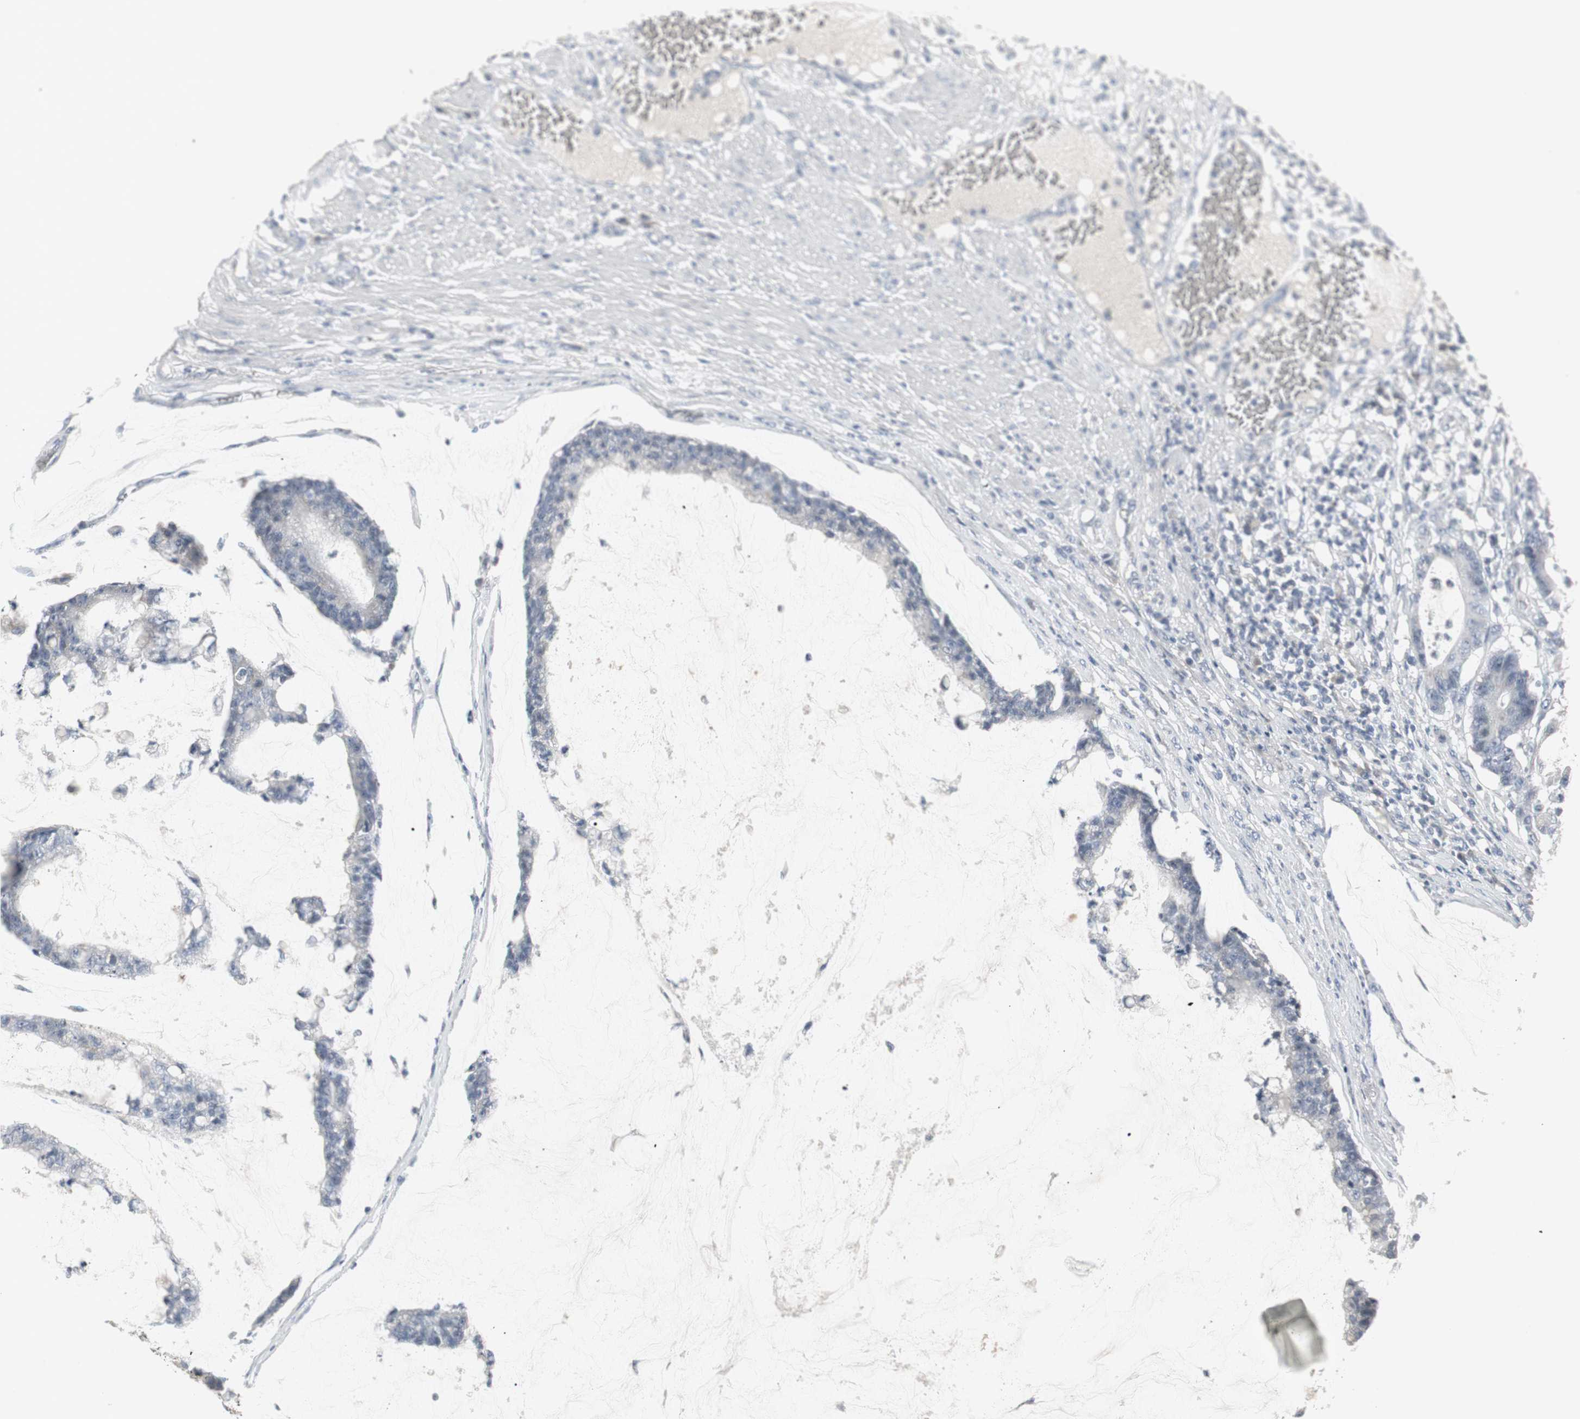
{"staining": {"intensity": "negative", "quantity": "none", "location": "none"}, "tissue": "colorectal cancer", "cell_type": "Tumor cells", "image_type": "cancer", "snomed": [{"axis": "morphology", "description": "Adenocarcinoma, NOS"}, {"axis": "topography", "description": "Colon"}], "caption": "This histopathology image is of colorectal adenocarcinoma stained with immunohistochemistry (IHC) to label a protein in brown with the nuclei are counter-stained blue. There is no expression in tumor cells.", "gene": "ACAA1", "patient": {"sex": "female", "age": 84}}